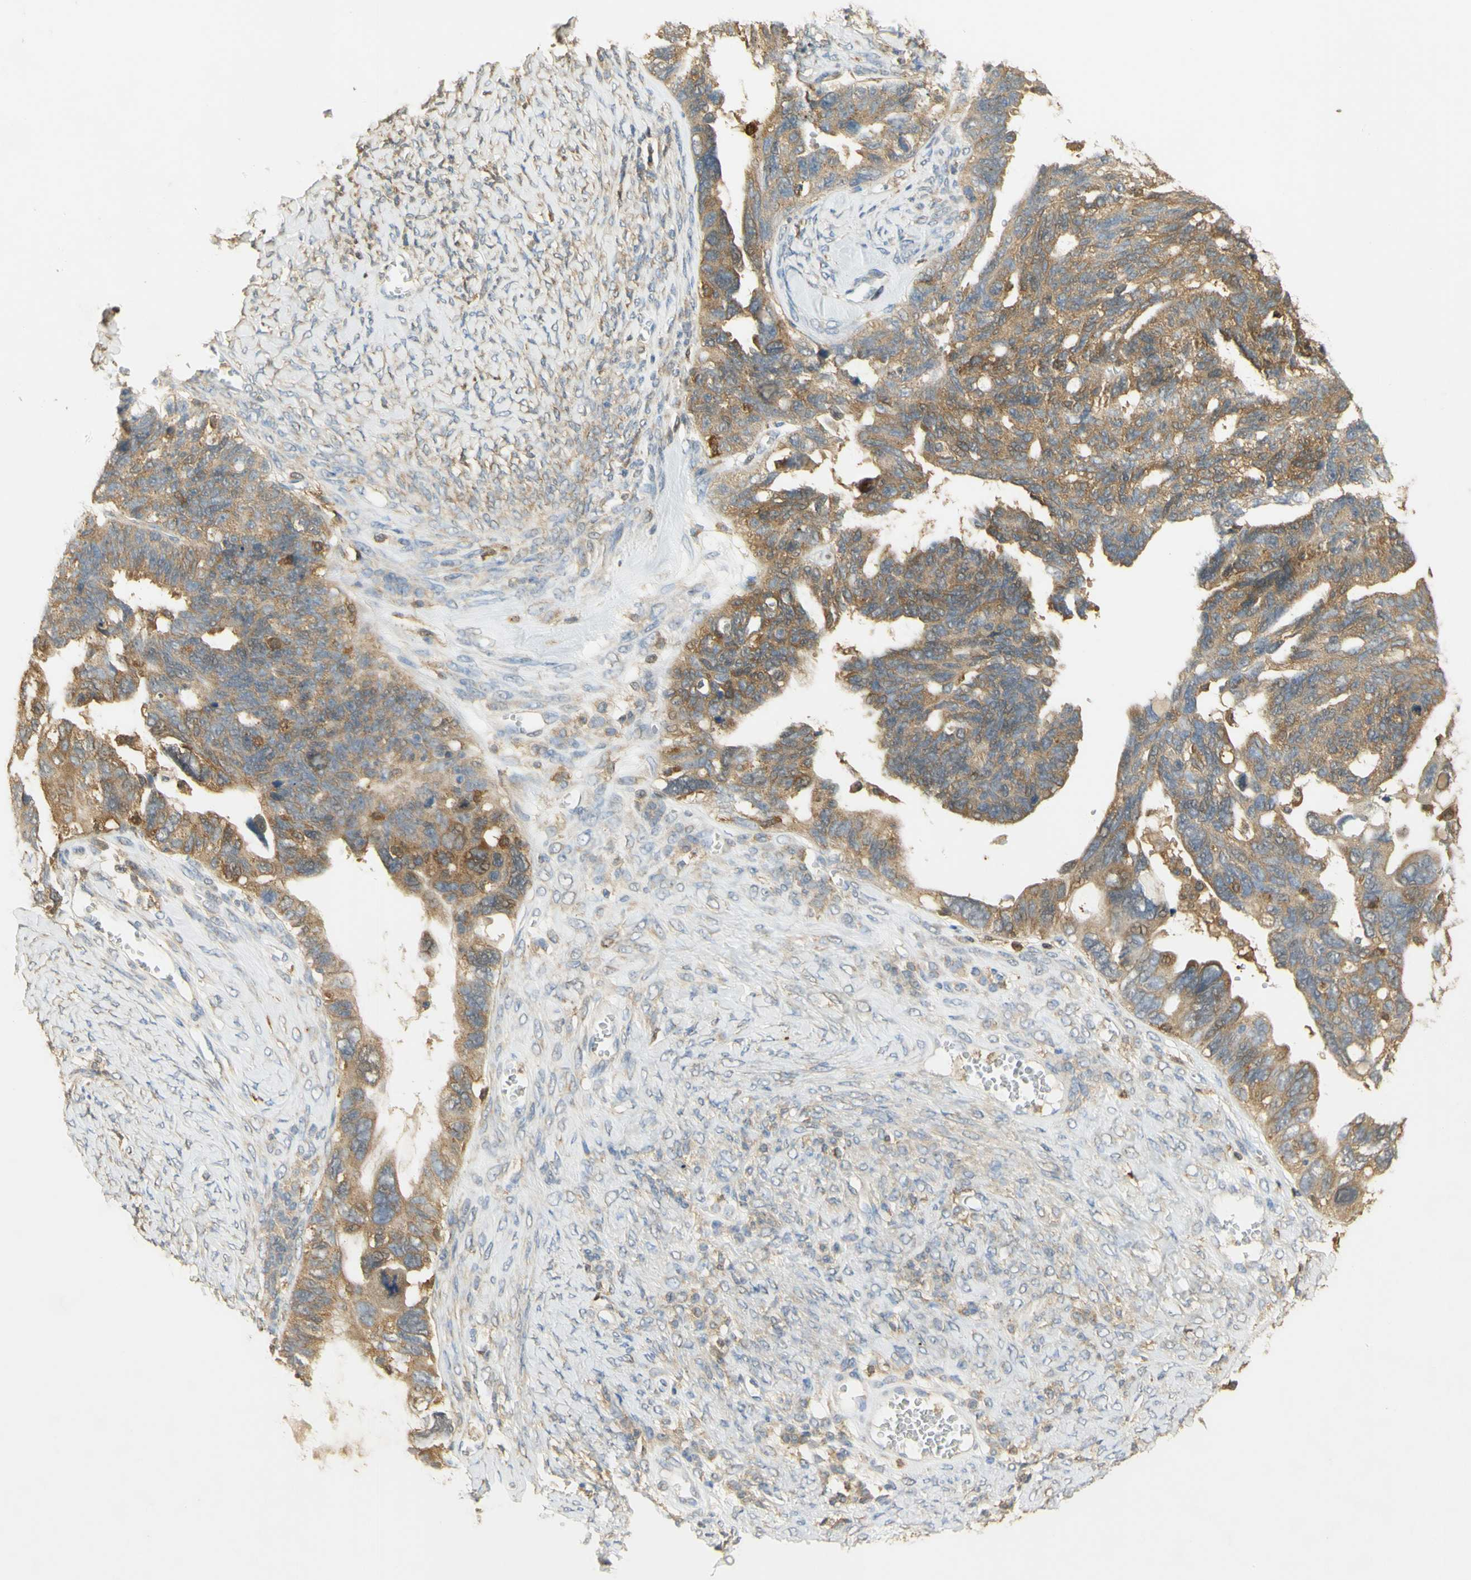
{"staining": {"intensity": "moderate", "quantity": ">75%", "location": "cytoplasmic/membranous"}, "tissue": "ovarian cancer", "cell_type": "Tumor cells", "image_type": "cancer", "snomed": [{"axis": "morphology", "description": "Cystadenocarcinoma, serous, NOS"}, {"axis": "topography", "description": "Ovary"}], "caption": "Brown immunohistochemical staining in serous cystadenocarcinoma (ovarian) demonstrates moderate cytoplasmic/membranous expression in approximately >75% of tumor cells.", "gene": "PAK1", "patient": {"sex": "female", "age": 79}}